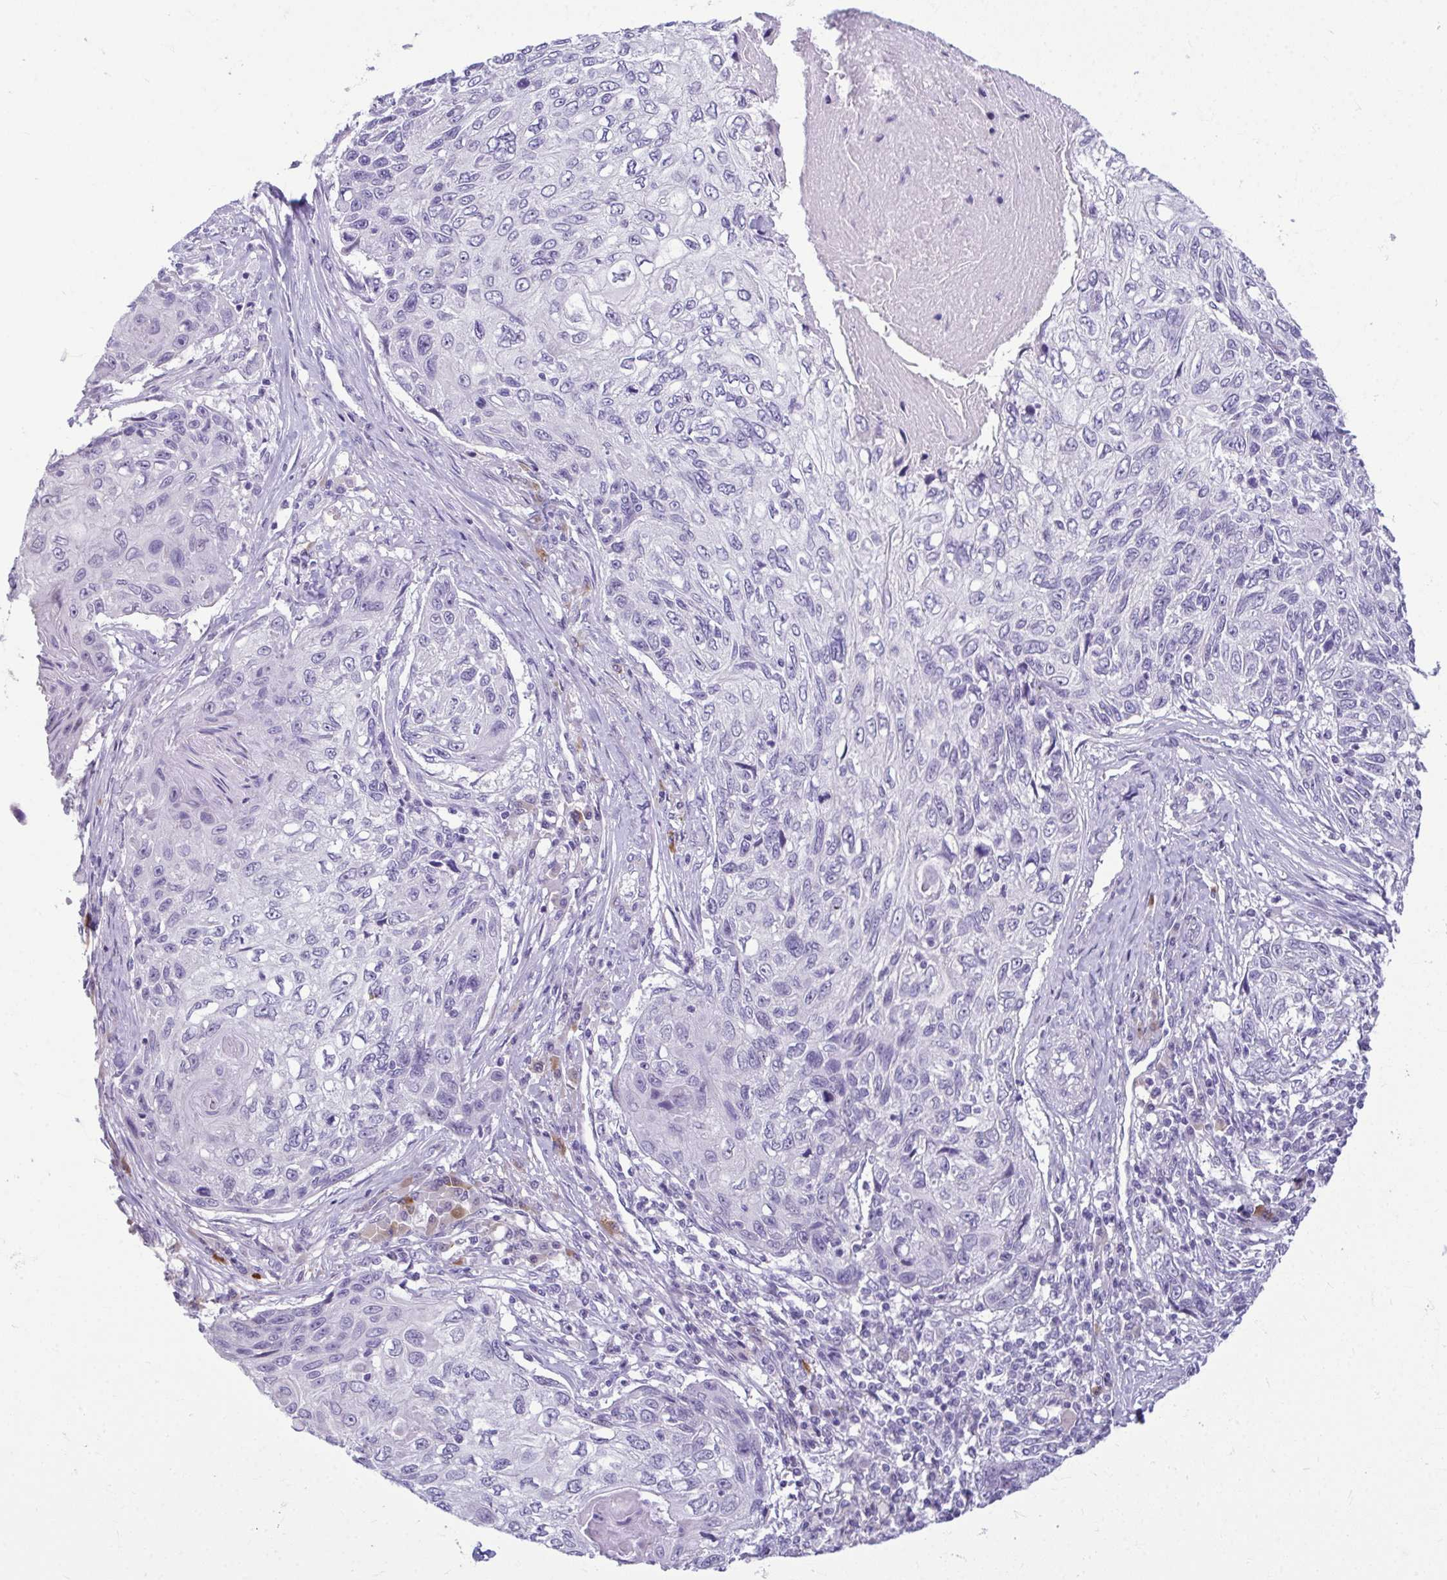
{"staining": {"intensity": "negative", "quantity": "none", "location": "none"}, "tissue": "skin cancer", "cell_type": "Tumor cells", "image_type": "cancer", "snomed": [{"axis": "morphology", "description": "Squamous cell carcinoma, NOS"}, {"axis": "topography", "description": "Skin"}], "caption": "Tumor cells show no significant positivity in skin squamous cell carcinoma.", "gene": "SERPINI1", "patient": {"sex": "male", "age": 92}}